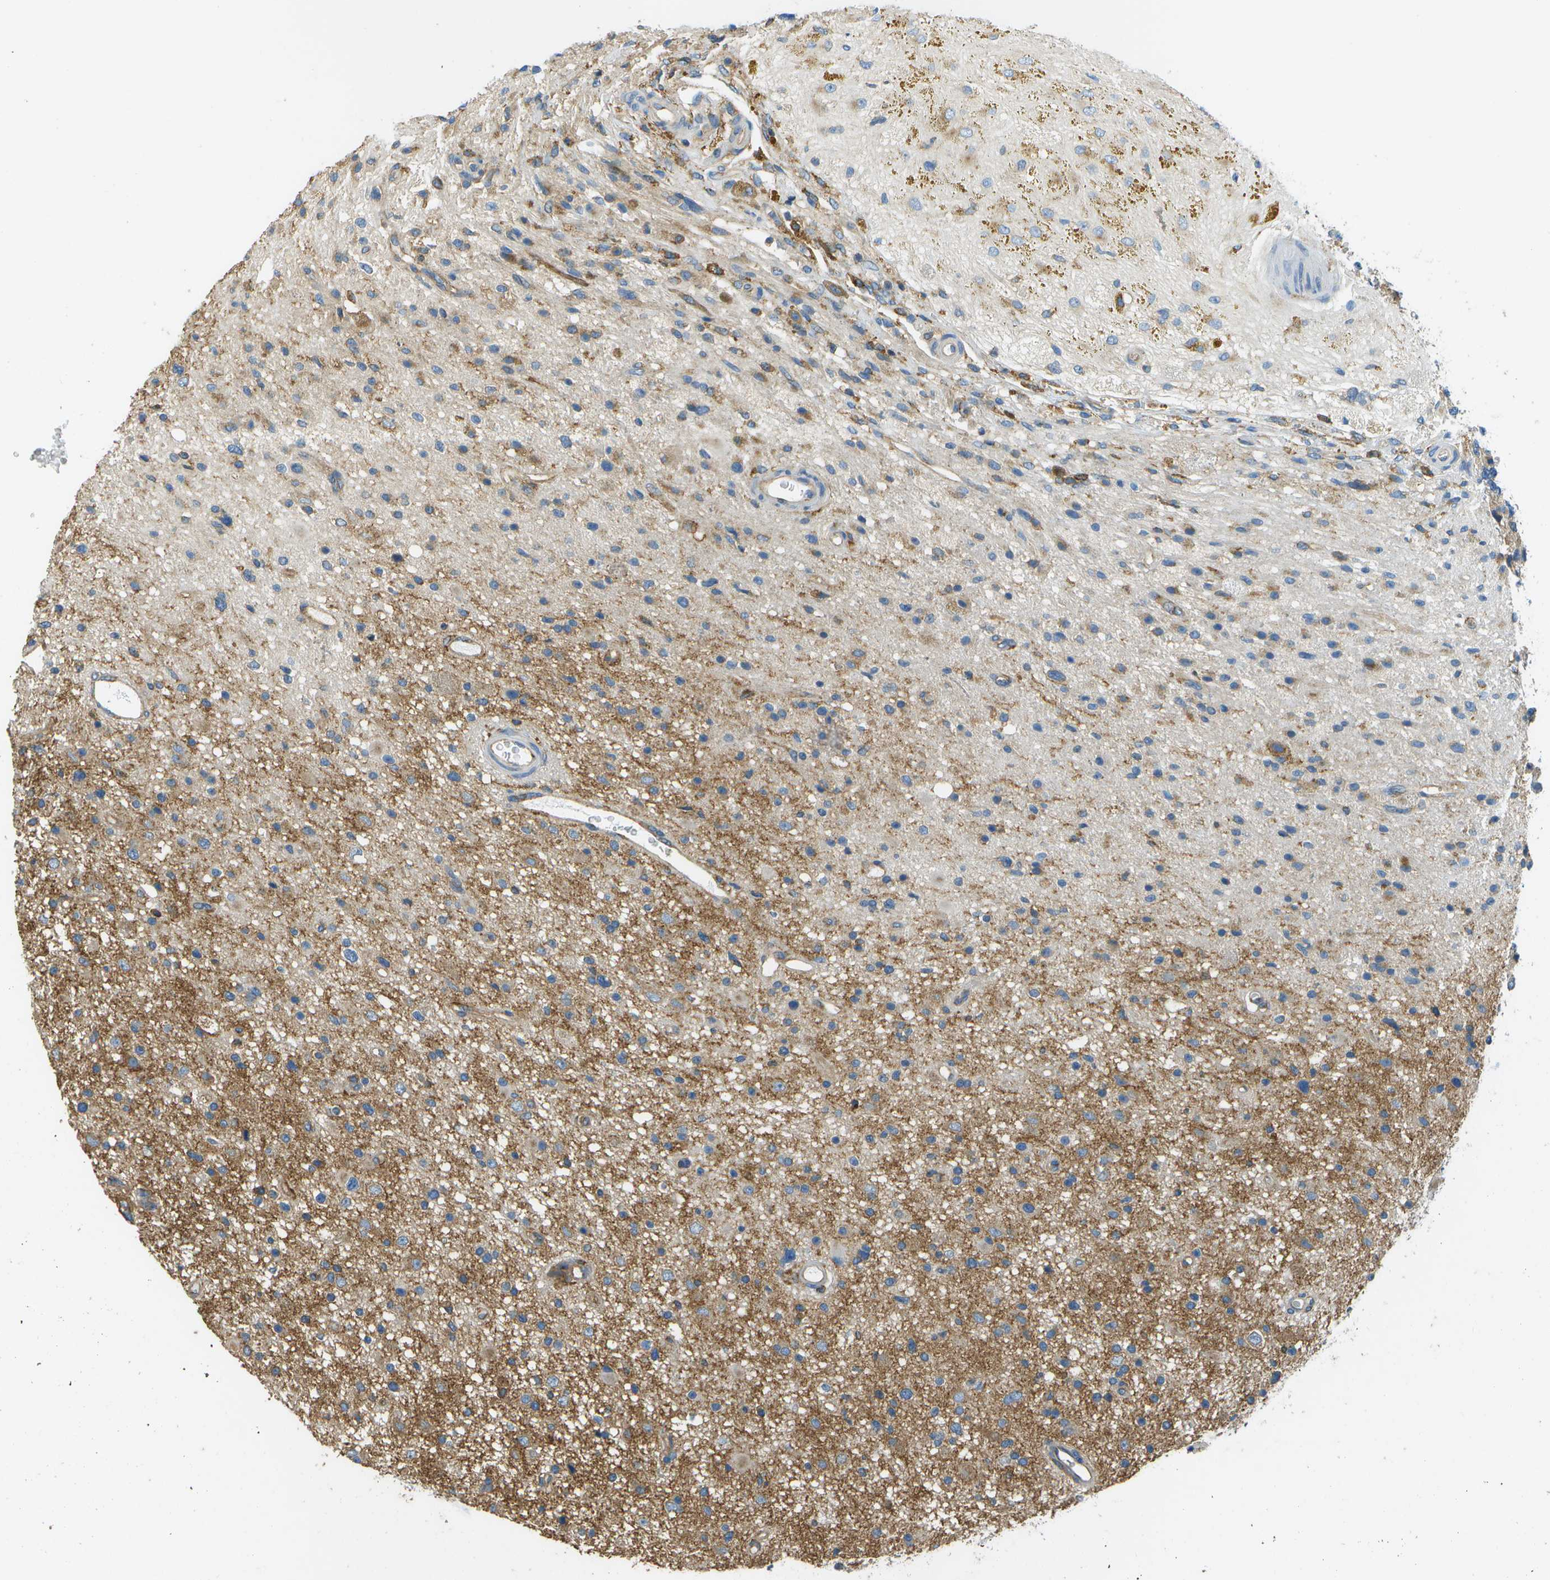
{"staining": {"intensity": "moderate", "quantity": "<25%", "location": "cytoplasmic/membranous"}, "tissue": "glioma", "cell_type": "Tumor cells", "image_type": "cancer", "snomed": [{"axis": "morphology", "description": "Glioma, malignant, High grade"}, {"axis": "topography", "description": "Brain"}], "caption": "Tumor cells exhibit low levels of moderate cytoplasmic/membranous staining in about <25% of cells in glioma.", "gene": "CLTC", "patient": {"sex": "male", "age": 33}}